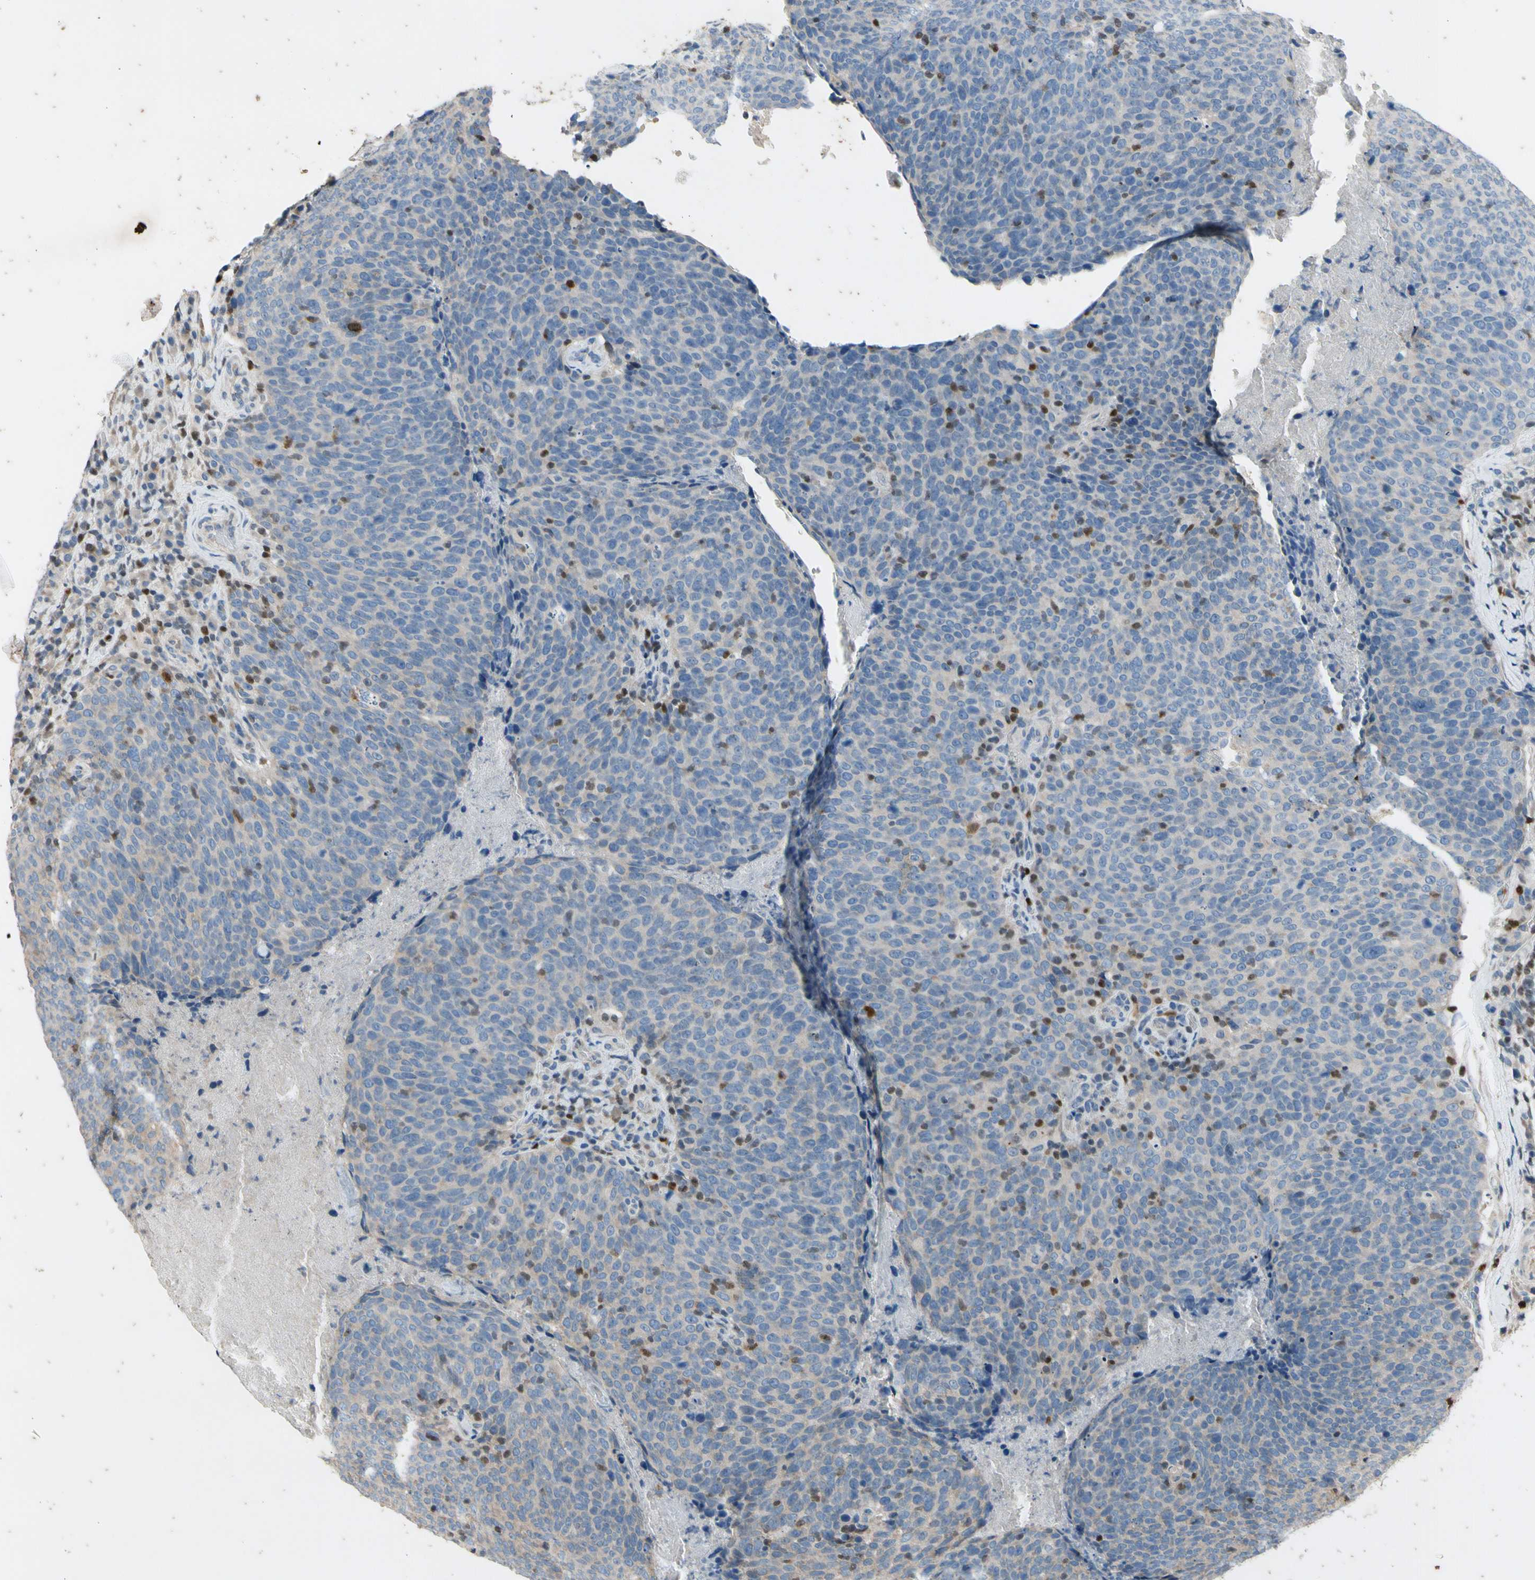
{"staining": {"intensity": "negative", "quantity": "none", "location": "none"}, "tissue": "head and neck cancer", "cell_type": "Tumor cells", "image_type": "cancer", "snomed": [{"axis": "morphology", "description": "Squamous cell carcinoma, NOS"}, {"axis": "morphology", "description": "Squamous cell carcinoma, metastatic, NOS"}, {"axis": "topography", "description": "Lymph node"}, {"axis": "topography", "description": "Head-Neck"}], "caption": "Tumor cells are negative for brown protein staining in head and neck cancer. Nuclei are stained in blue.", "gene": "TBX21", "patient": {"sex": "male", "age": 62}}